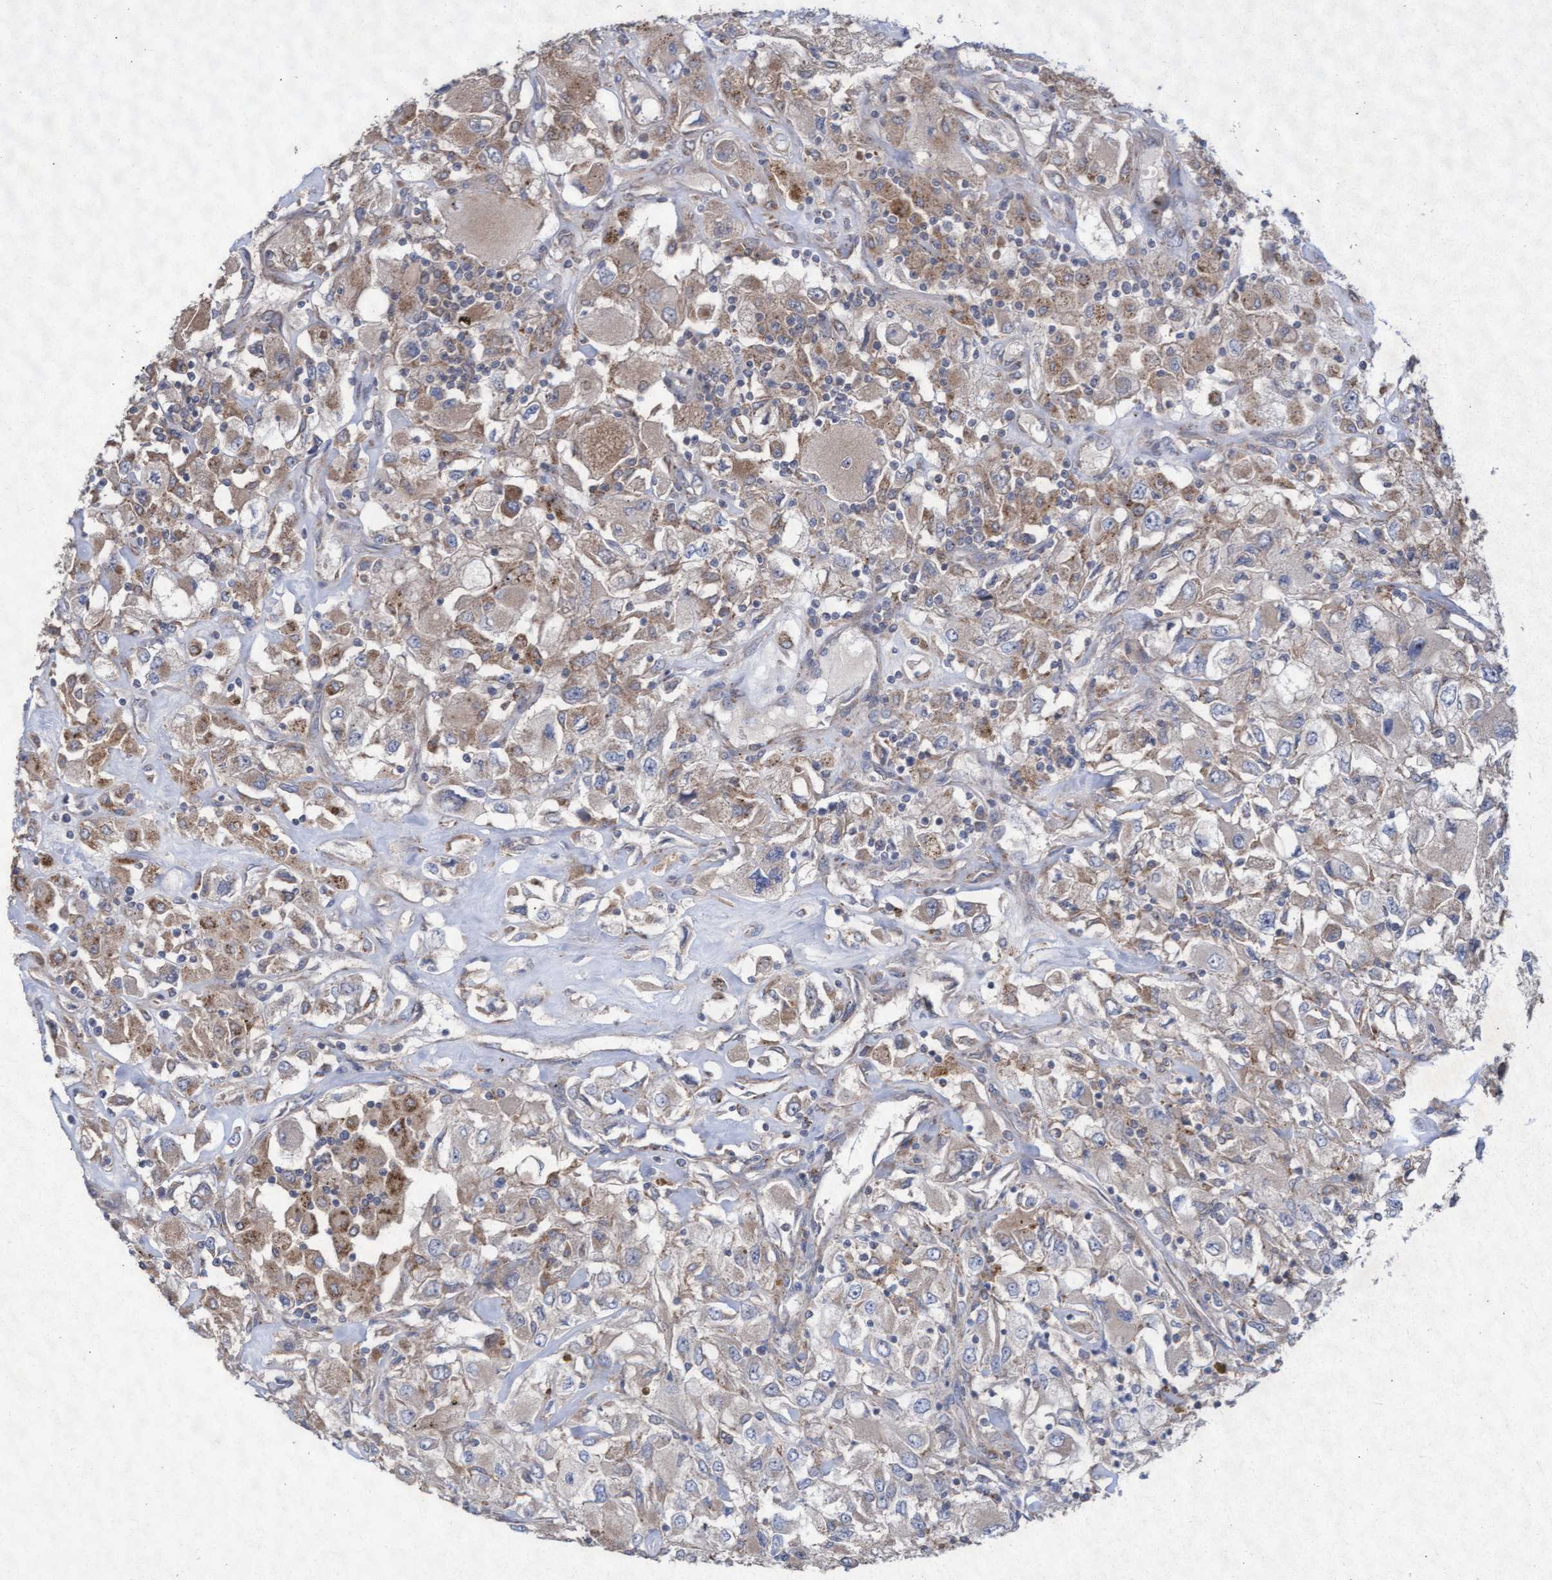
{"staining": {"intensity": "weak", "quantity": "25%-75%", "location": "cytoplasmic/membranous"}, "tissue": "renal cancer", "cell_type": "Tumor cells", "image_type": "cancer", "snomed": [{"axis": "morphology", "description": "Adenocarcinoma, NOS"}, {"axis": "topography", "description": "Kidney"}], "caption": "Approximately 25%-75% of tumor cells in human adenocarcinoma (renal) show weak cytoplasmic/membranous protein positivity as visualized by brown immunohistochemical staining.", "gene": "ABCF2", "patient": {"sex": "female", "age": 52}}